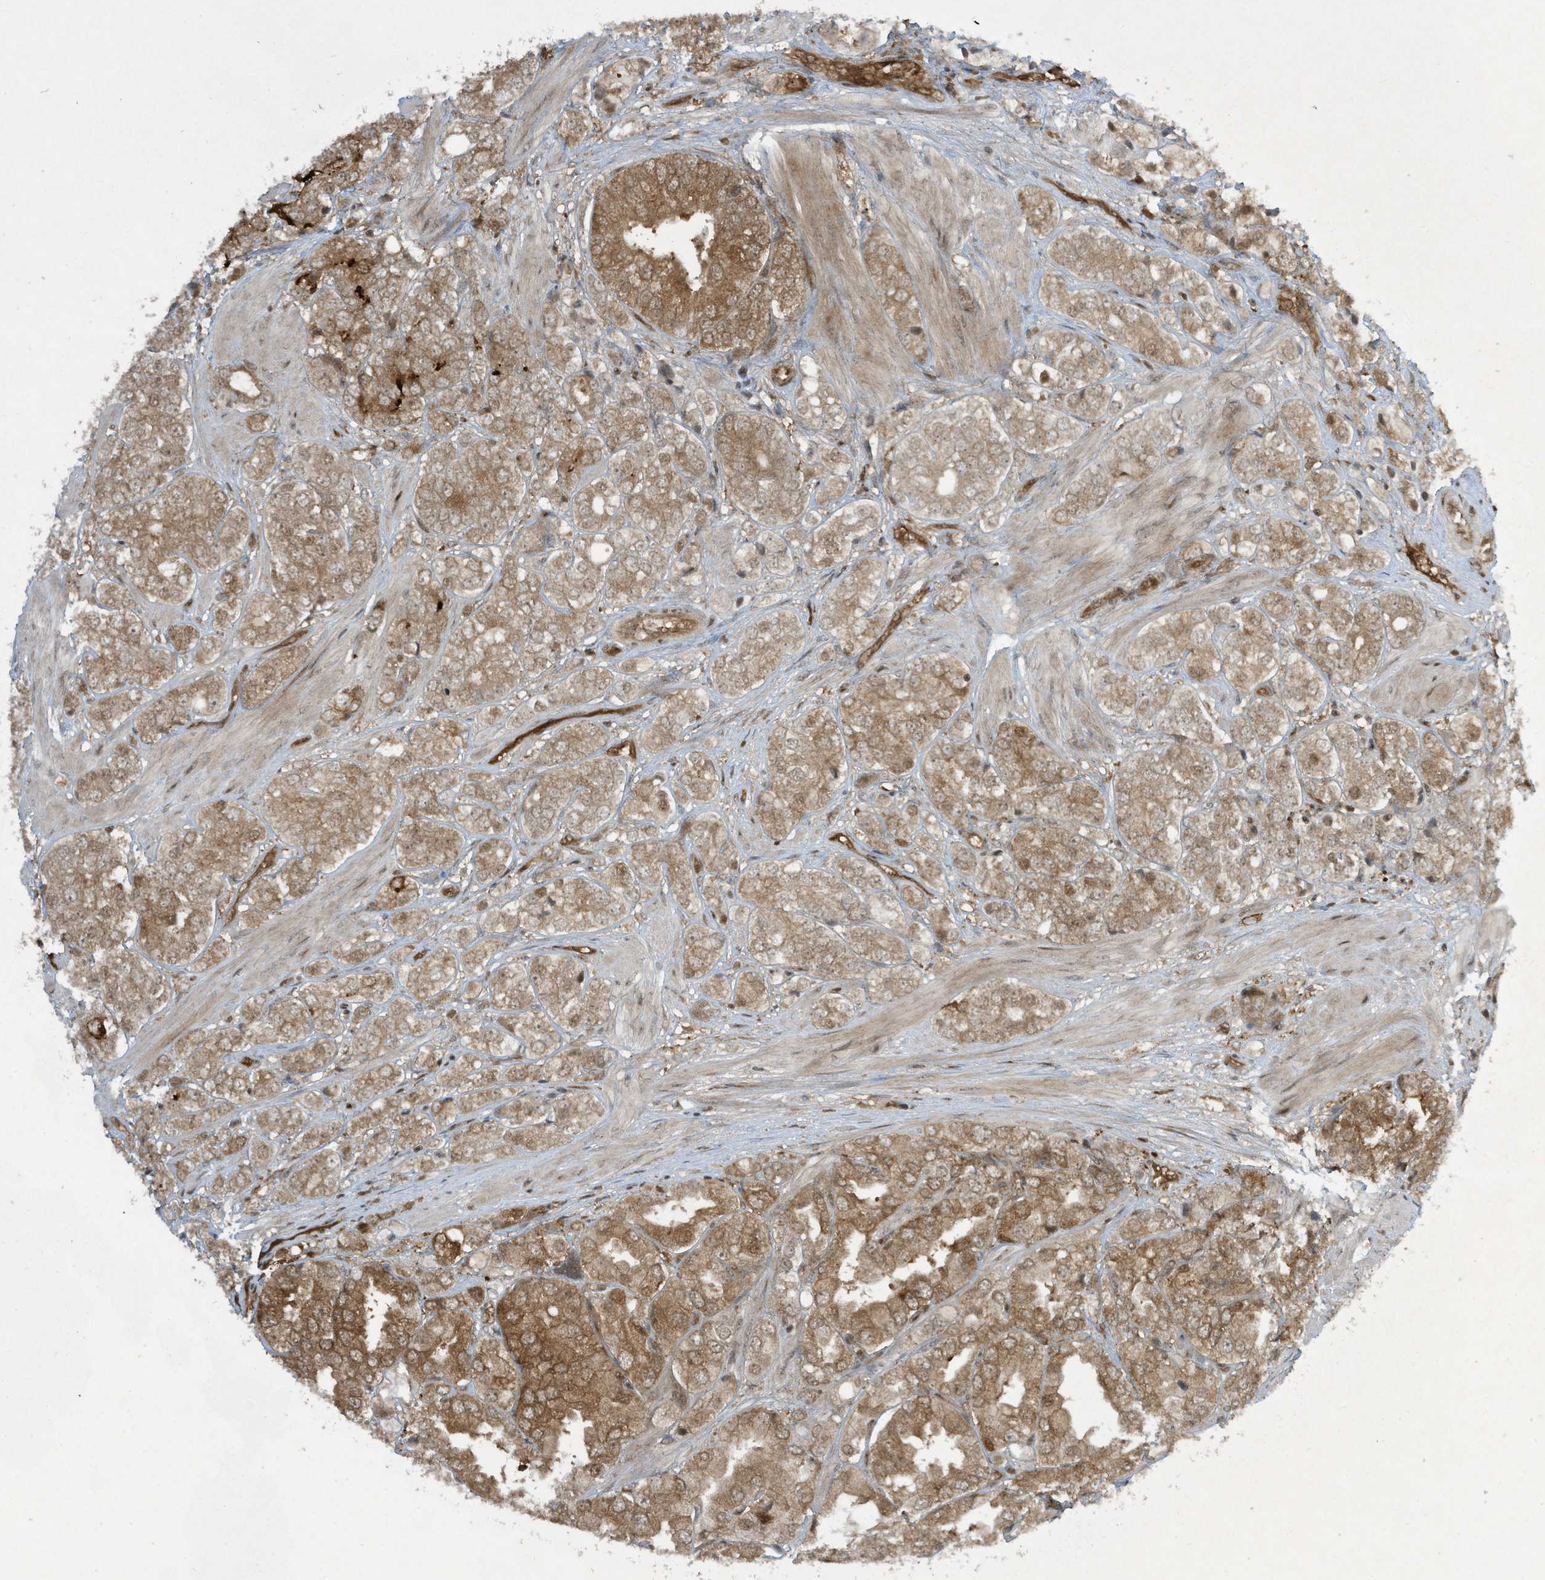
{"staining": {"intensity": "moderate", "quantity": ">75%", "location": "cytoplasmic/membranous,nuclear"}, "tissue": "prostate cancer", "cell_type": "Tumor cells", "image_type": "cancer", "snomed": [{"axis": "morphology", "description": "Adenocarcinoma, High grade"}, {"axis": "topography", "description": "Prostate"}], "caption": "A brown stain highlights moderate cytoplasmic/membranous and nuclear staining of a protein in prostate cancer tumor cells.", "gene": "CERT1", "patient": {"sex": "male", "age": 50}}